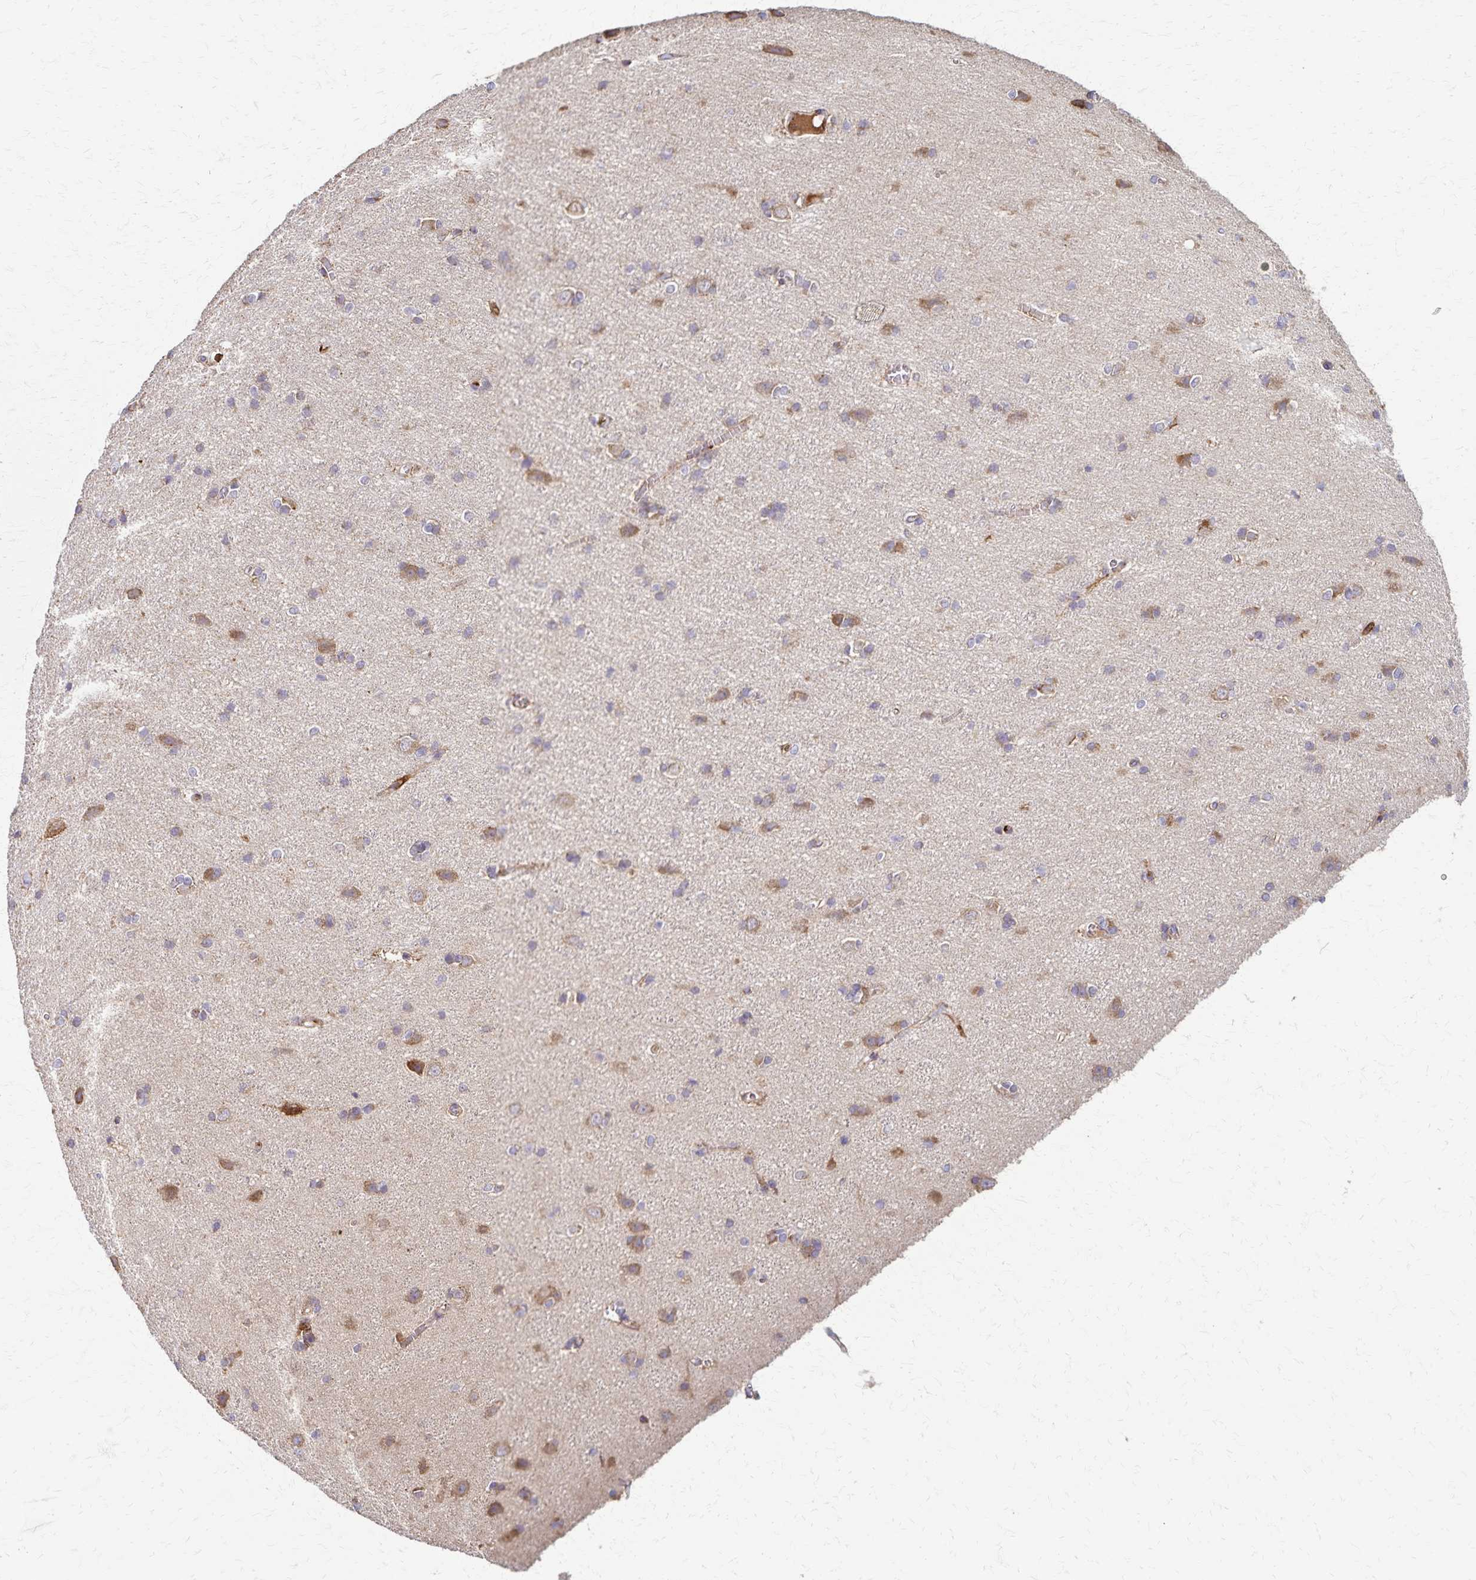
{"staining": {"intensity": "weak", "quantity": "25%-75%", "location": "cytoplasmic/membranous"}, "tissue": "cerebral cortex", "cell_type": "Endothelial cells", "image_type": "normal", "snomed": [{"axis": "morphology", "description": "Normal tissue, NOS"}, {"axis": "topography", "description": "Cerebral cortex"}], "caption": "Protein staining reveals weak cytoplasmic/membranous staining in about 25%-75% of endothelial cells in normal cerebral cortex. (DAB IHC, brown staining for protein, blue staining for nuclei).", "gene": "RNF10", "patient": {"sex": "male", "age": 37}}